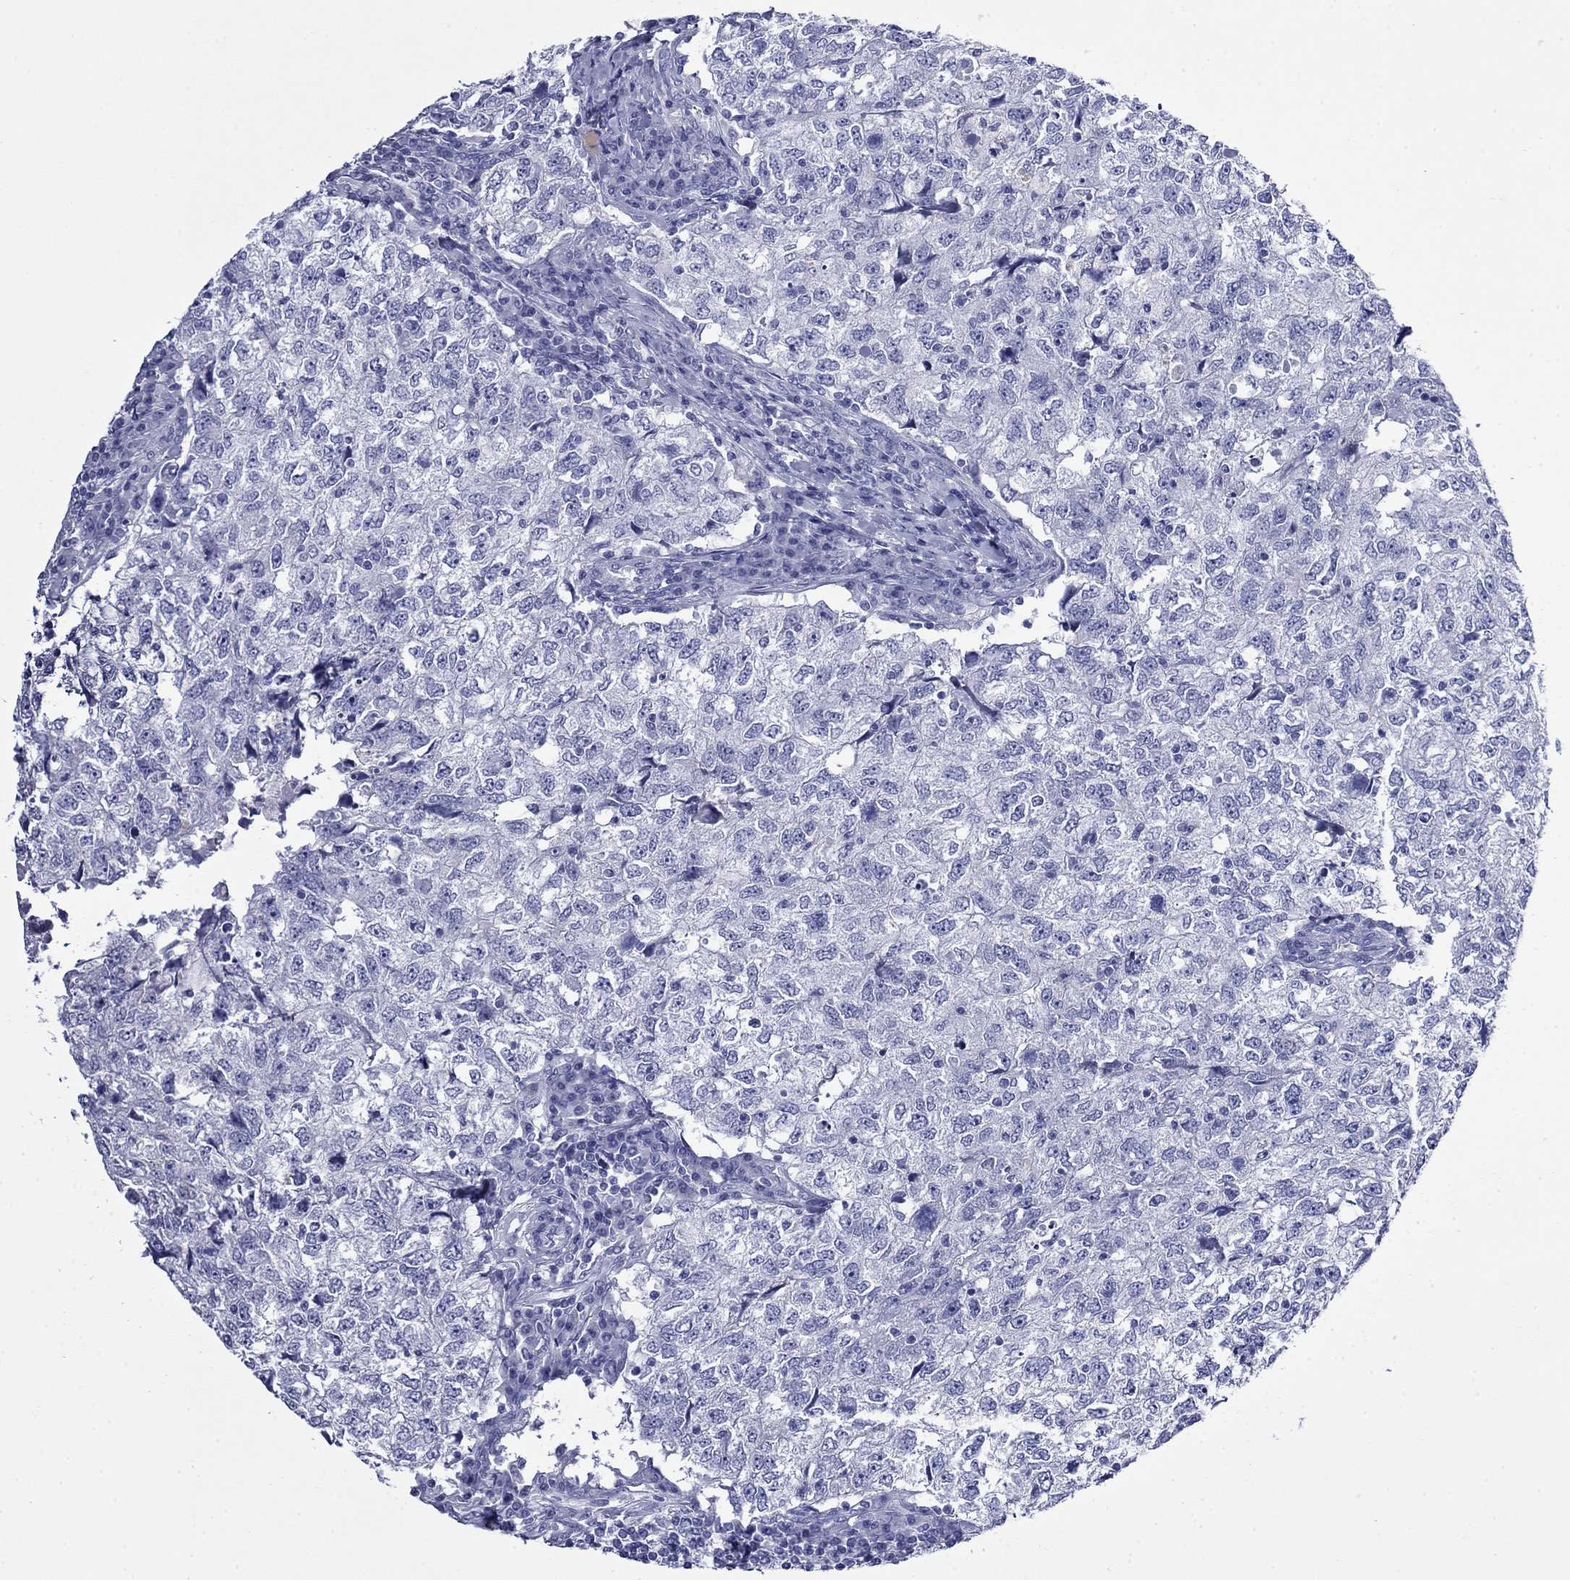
{"staining": {"intensity": "negative", "quantity": "none", "location": "none"}, "tissue": "breast cancer", "cell_type": "Tumor cells", "image_type": "cancer", "snomed": [{"axis": "morphology", "description": "Duct carcinoma"}, {"axis": "topography", "description": "Breast"}], "caption": "An immunohistochemistry (IHC) photomicrograph of invasive ductal carcinoma (breast) is shown. There is no staining in tumor cells of invasive ductal carcinoma (breast).", "gene": "GIP", "patient": {"sex": "female", "age": 30}}